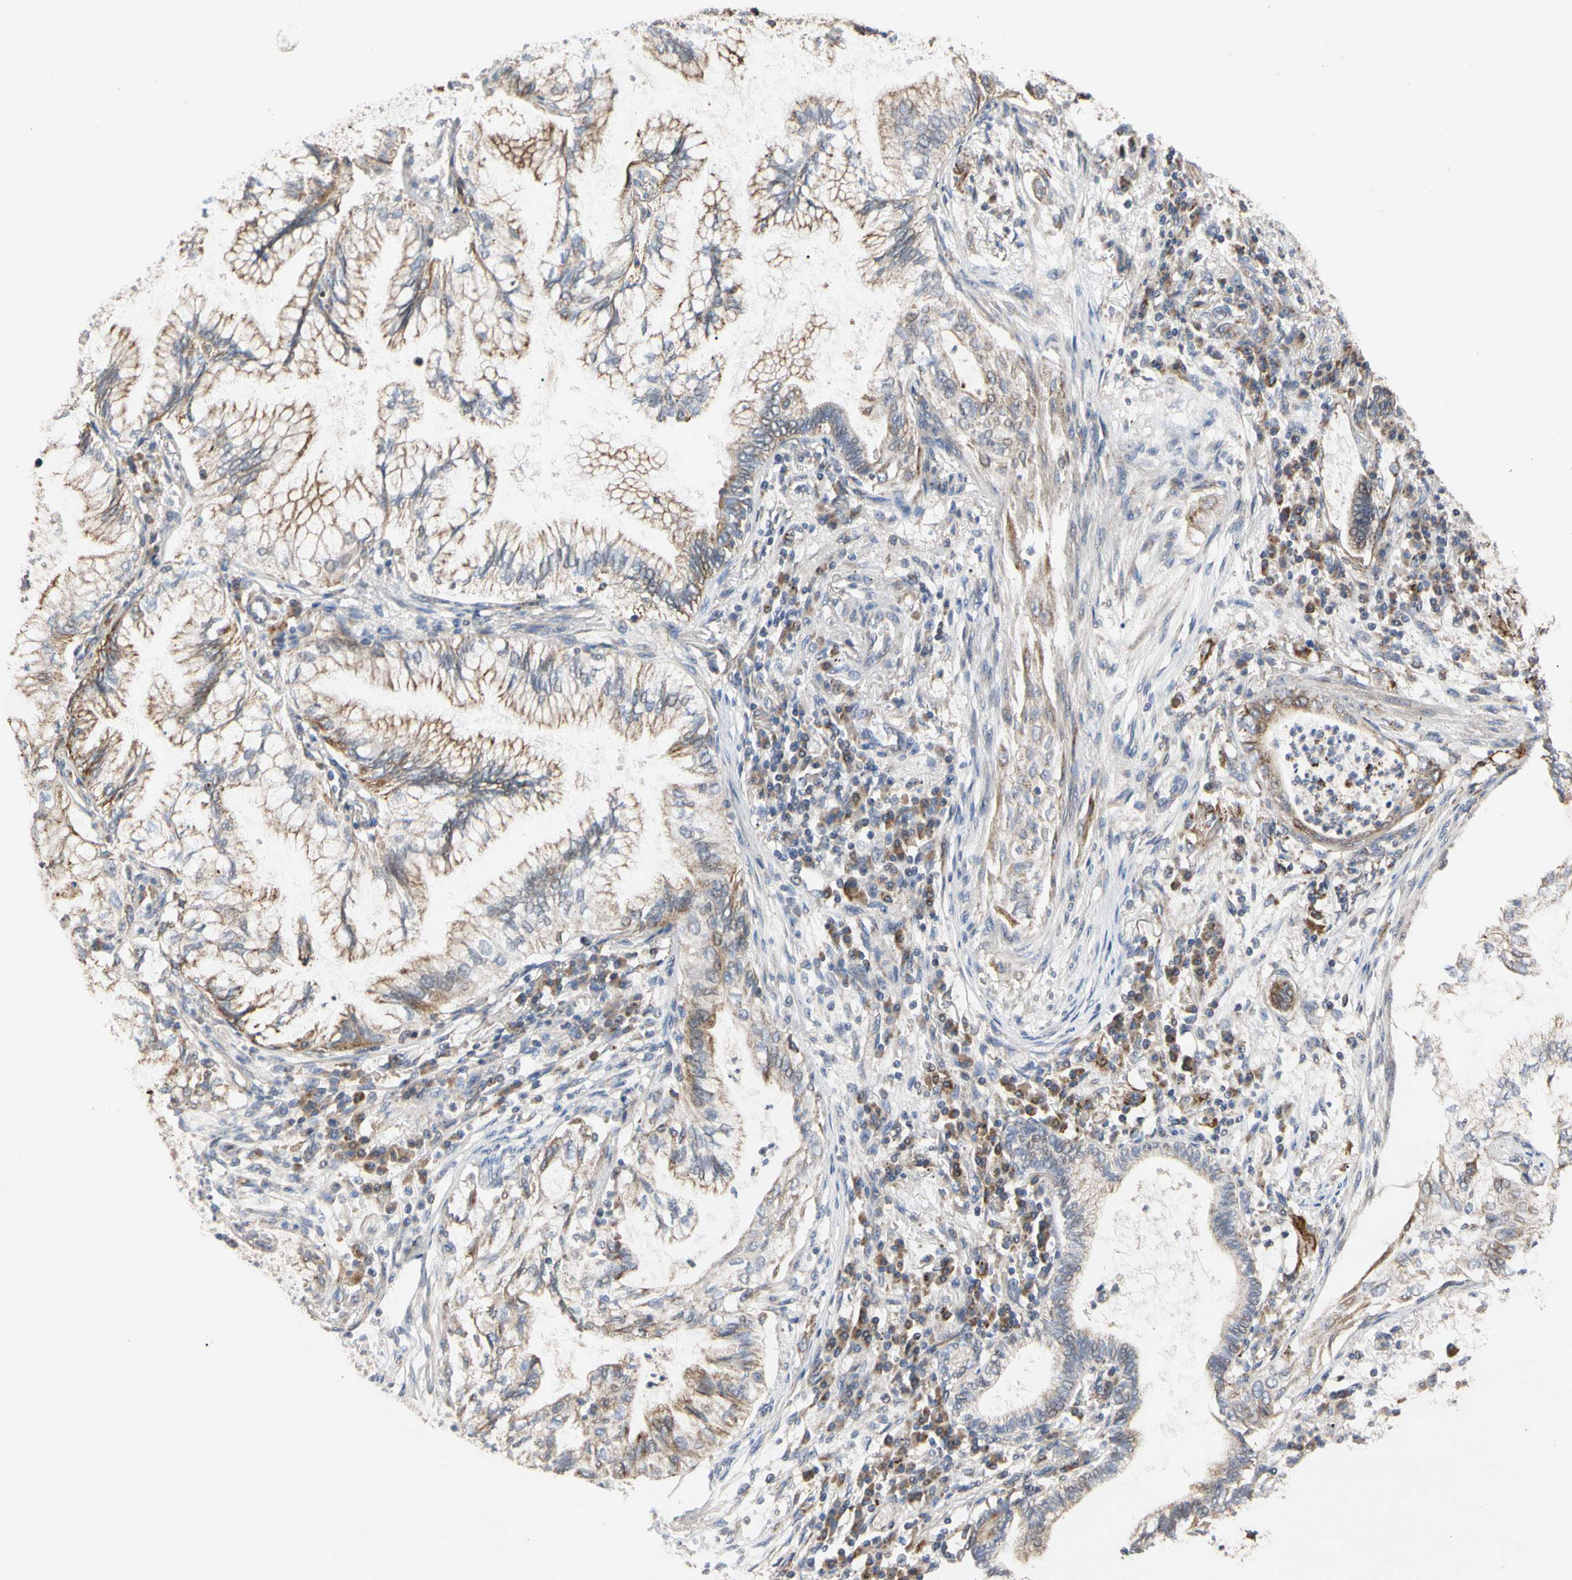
{"staining": {"intensity": "moderate", "quantity": "25%-75%", "location": "cytoplasmic/membranous"}, "tissue": "lung cancer", "cell_type": "Tumor cells", "image_type": "cancer", "snomed": [{"axis": "morphology", "description": "Normal tissue, NOS"}, {"axis": "morphology", "description": "Adenocarcinoma, NOS"}, {"axis": "topography", "description": "Bronchus"}, {"axis": "topography", "description": "Lung"}], "caption": "Human adenocarcinoma (lung) stained for a protein (brown) displays moderate cytoplasmic/membranous positive staining in approximately 25%-75% of tumor cells.", "gene": "GPD2", "patient": {"sex": "female", "age": 70}}